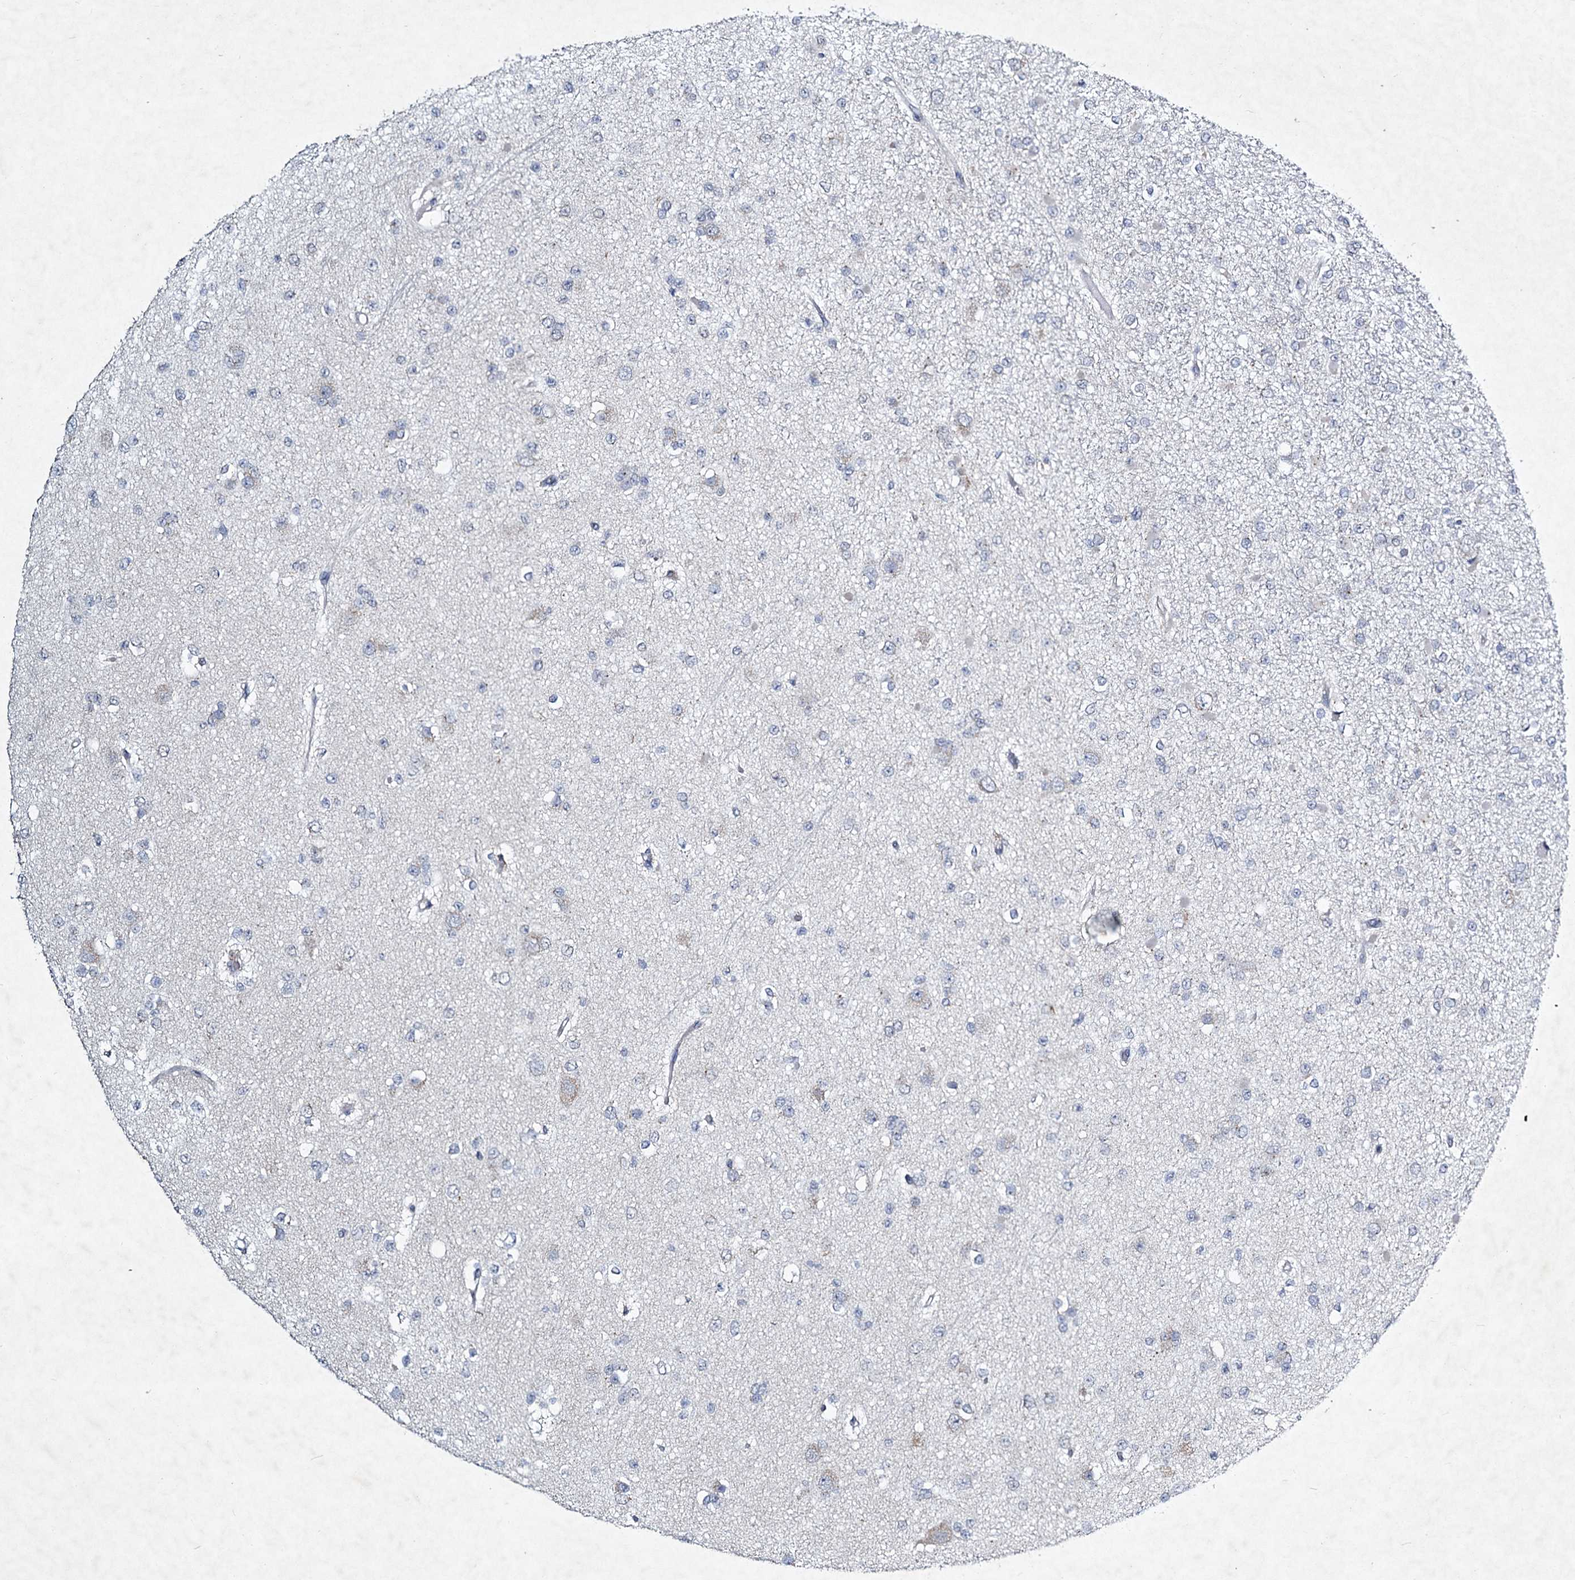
{"staining": {"intensity": "negative", "quantity": "none", "location": "none"}, "tissue": "glioma", "cell_type": "Tumor cells", "image_type": "cancer", "snomed": [{"axis": "morphology", "description": "Glioma, malignant, Low grade"}, {"axis": "topography", "description": "Brain"}], "caption": "Tumor cells are negative for brown protein staining in glioma. The staining was performed using DAB (3,3'-diaminobenzidine) to visualize the protein expression in brown, while the nuclei were stained in blue with hematoxylin (Magnification: 20x).", "gene": "STAP1", "patient": {"sex": "female", "age": 22}}